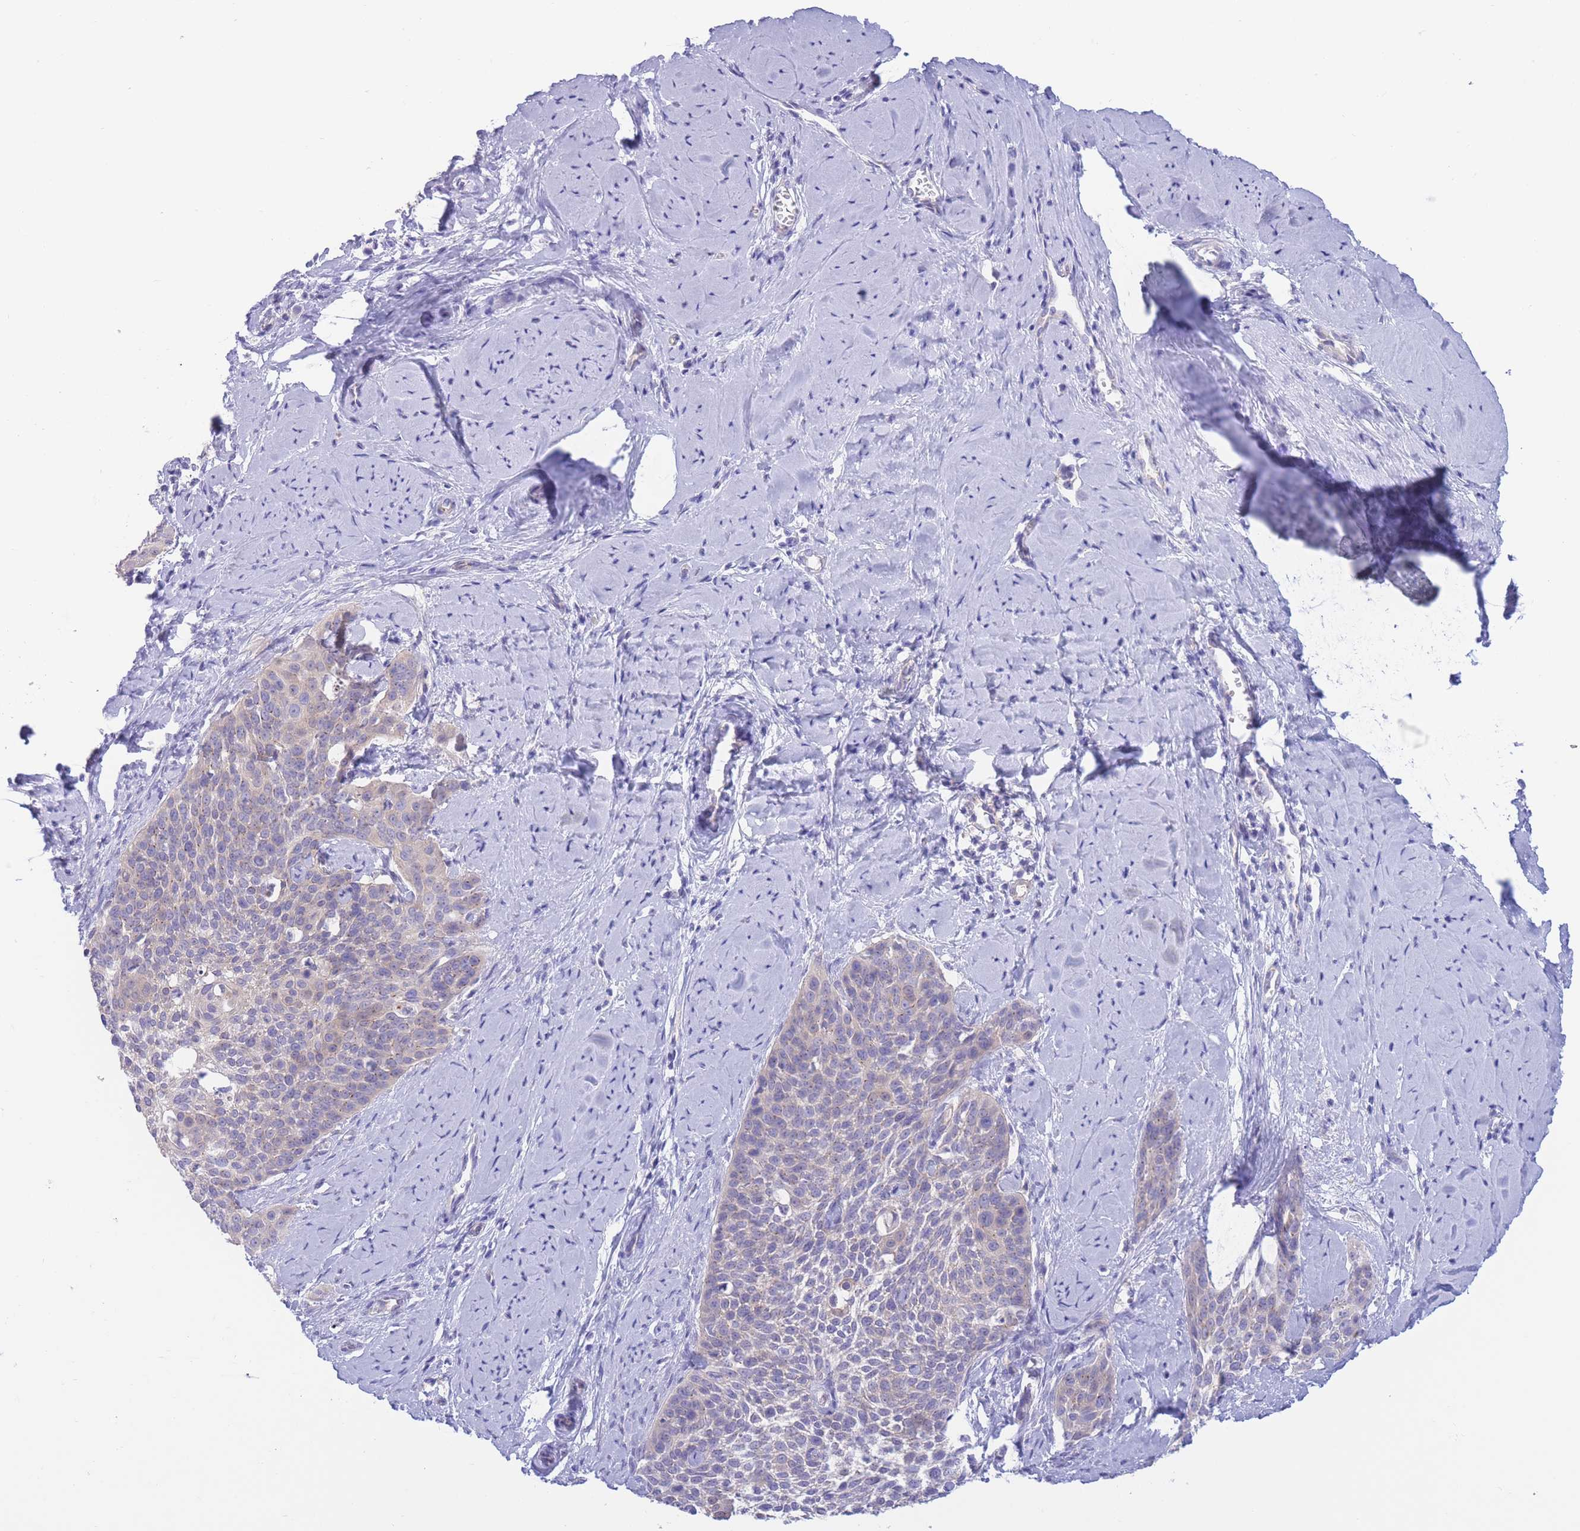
{"staining": {"intensity": "negative", "quantity": "none", "location": "none"}, "tissue": "cervical cancer", "cell_type": "Tumor cells", "image_type": "cancer", "snomed": [{"axis": "morphology", "description": "Squamous cell carcinoma, NOS"}, {"axis": "topography", "description": "Cervix"}], "caption": "Cervical squamous cell carcinoma was stained to show a protein in brown. There is no significant expression in tumor cells.", "gene": "ALS2CL", "patient": {"sex": "female", "age": 44}}